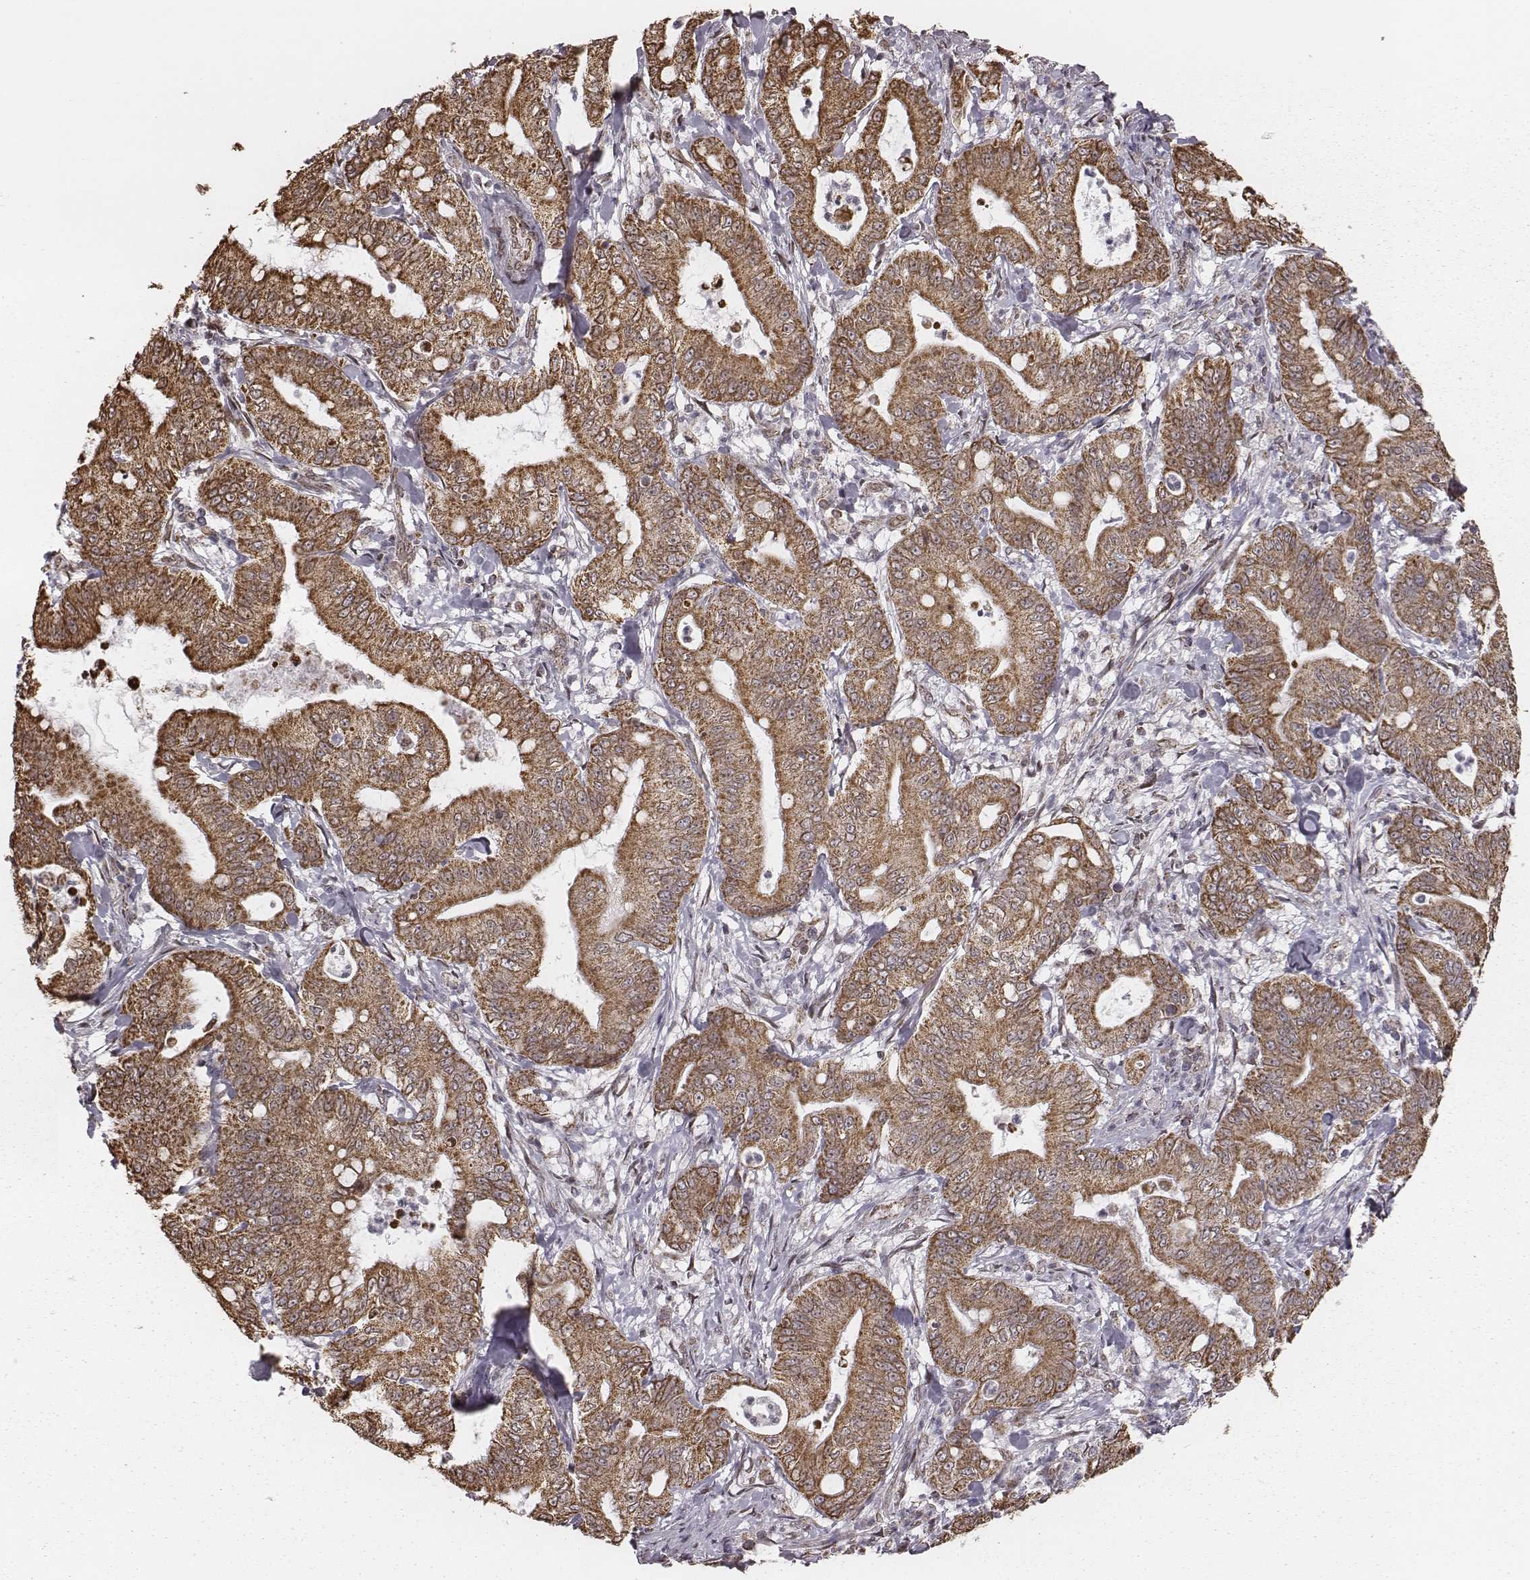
{"staining": {"intensity": "moderate", "quantity": ">75%", "location": "cytoplasmic/membranous"}, "tissue": "pancreatic cancer", "cell_type": "Tumor cells", "image_type": "cancer", "snomed": [{"axis": "morphology", "description": "Adenocarcinoma, NOS"}, {"axis": "topography", "description": "Pancreas"}], "caption": "Pancreatic adenocarcinoma tissue shows moderate cytoplasmic/membranous positivity in approximately >75% of tumor cells The staining was performed using DAB (3,3'-diaminobenzidine) to visualize the protein expression in brown, while the nuclei were stained in blue with hematoxylin (Magnification: 20x).", "gene": "ACOT2", "patient": {"sex": "male", "age": 71}}